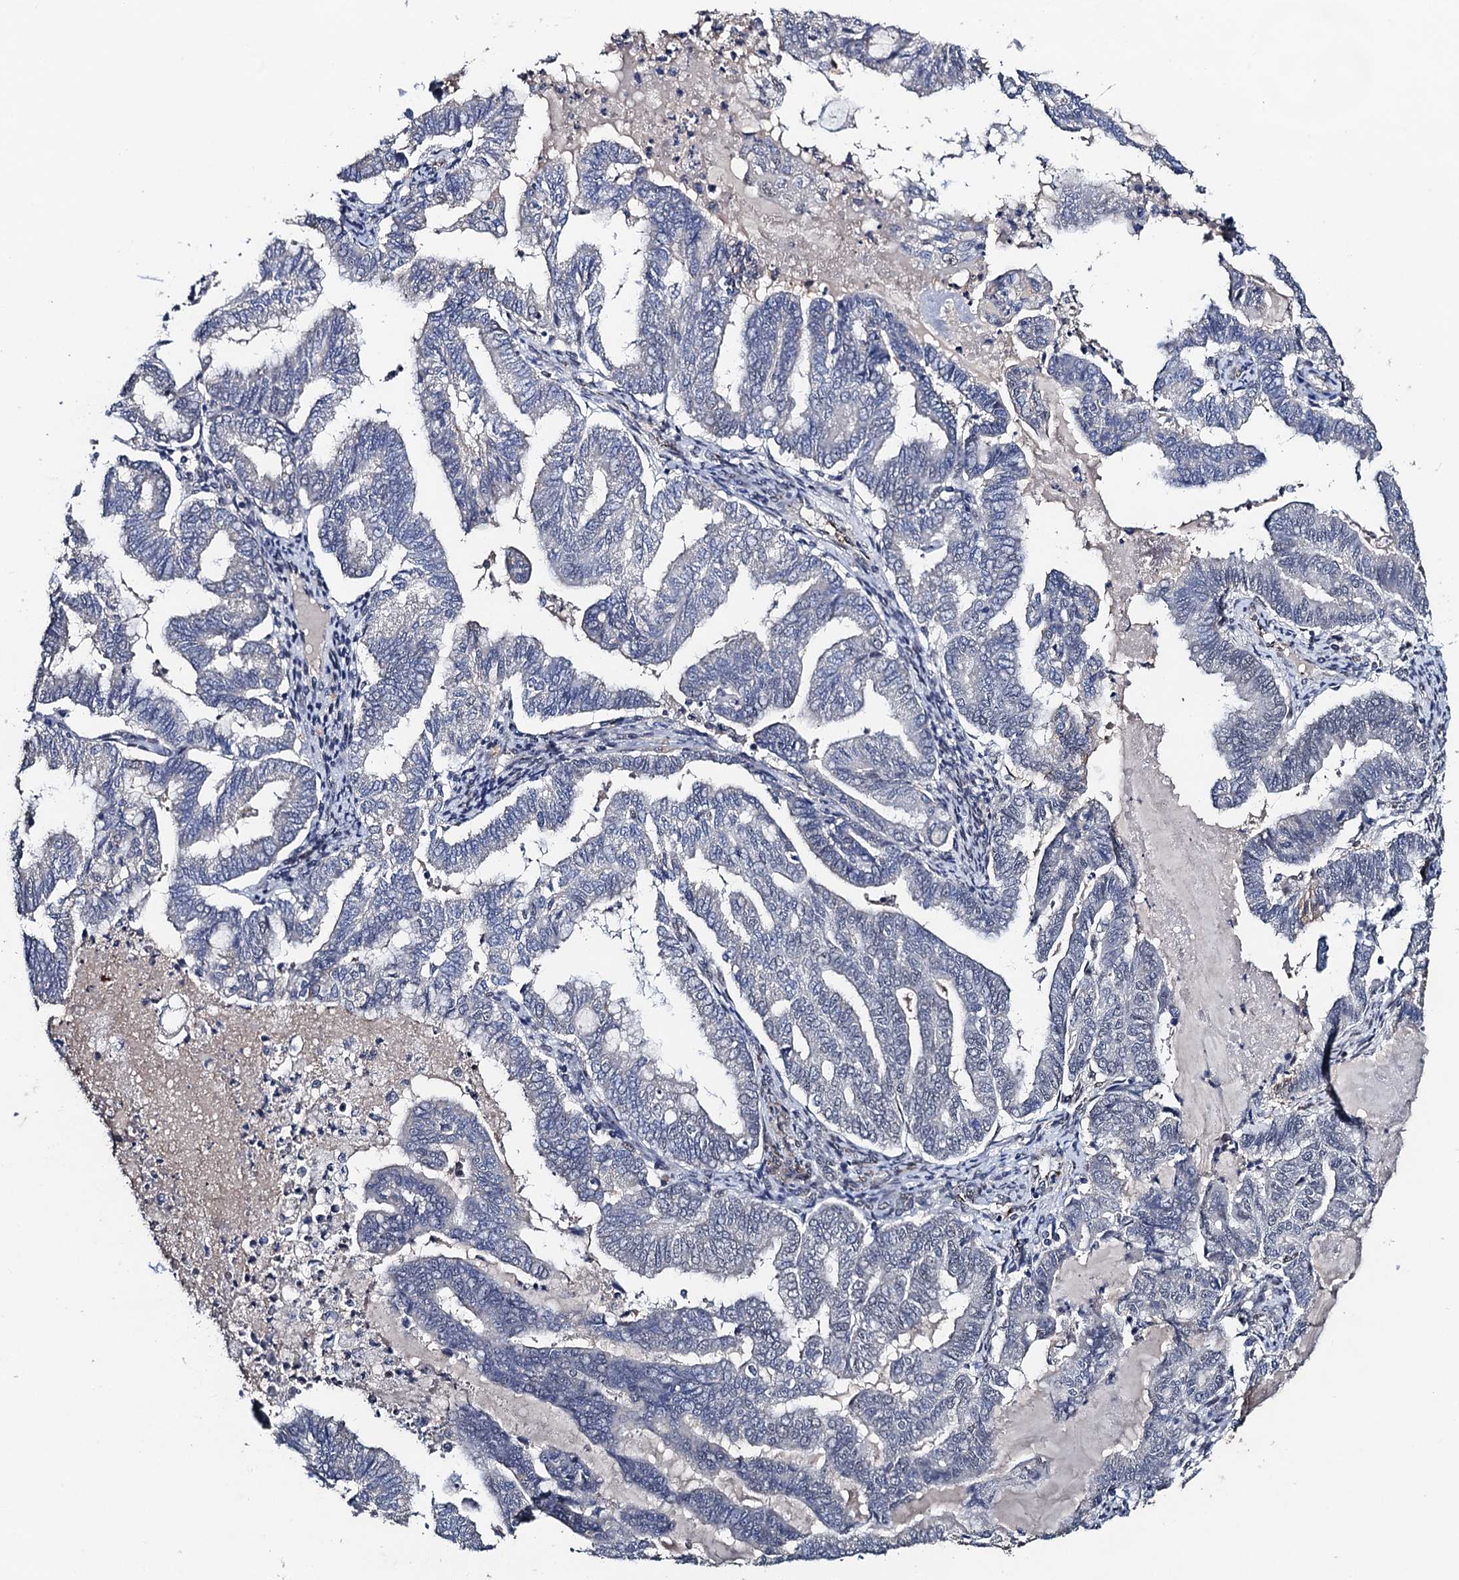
{"staining": {"intensity": "negative", "quantity": "none", "location": "none"}, "tissue": "endometrial cancer", "cell_type": "Tumor cells", "image_type": "cancer", "snomed": [{"axis": "morphology", "description": "Adenocarcinoma, NOS"}, {"axis": "topography", "description": "Endometrium"}], "caption": "This is an immunohistochemistry (IHC) photomicrograph of adenocarcinoma (endometrial). There is no positivity in tumor cells.", "gene": "PPTC7", "patient": {"sex": "female", "age": 79}}